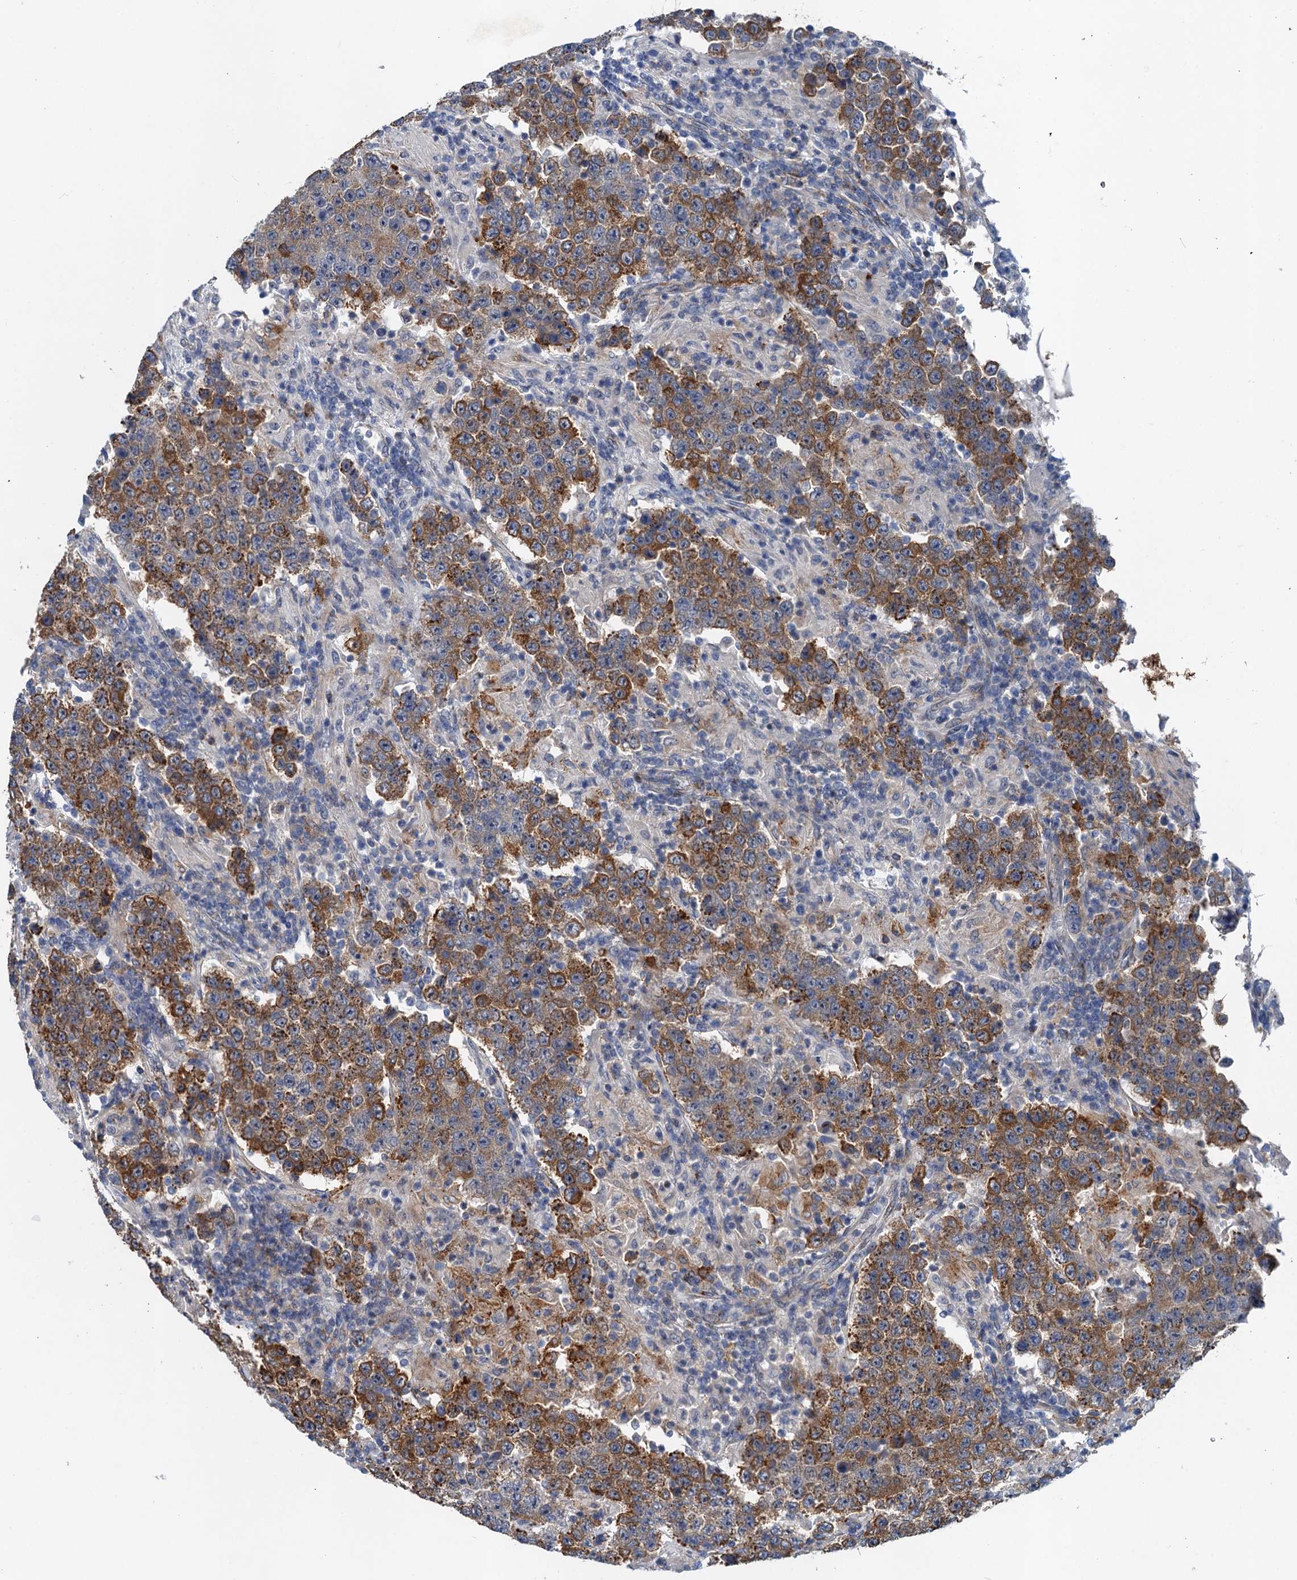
{"staining": {"intensity": "moderate", "quantity": ">75%", "location": "cytoplasmic/membranous"}, "tissue": "testis cancer", "cell_type": "Tumor cells", "image_type": "cancer", "snomed": [{"axis": "morphology", "description": "Normal tissue, NOS"}, {"axis": "morphology", "description": "Urothelial carcinoma, High grade"}, {"axis": "morphology", "description": "Seminoma, NOS"}, {"axis": "morphology", "description": "Carcinoma, Embryonal, NOS"}, {"axis": "topography", "description": "Urinary bladder"}, {"axis": "topography", "description": "Testis"}], "caption": "IHC micrograph of neoplastic tissue: human high-grade urothelial carcinoma (testis) stained using immunohistochemistry (IHC) exhibits medium levels of moderate protein expression localized specifically in the cytoplasmic/membranous of tumor cells, appearing as a cytoplasmic/membranous brown color.", "gene": "NBEA", "patient": {"sex": "male", "age": 41}}